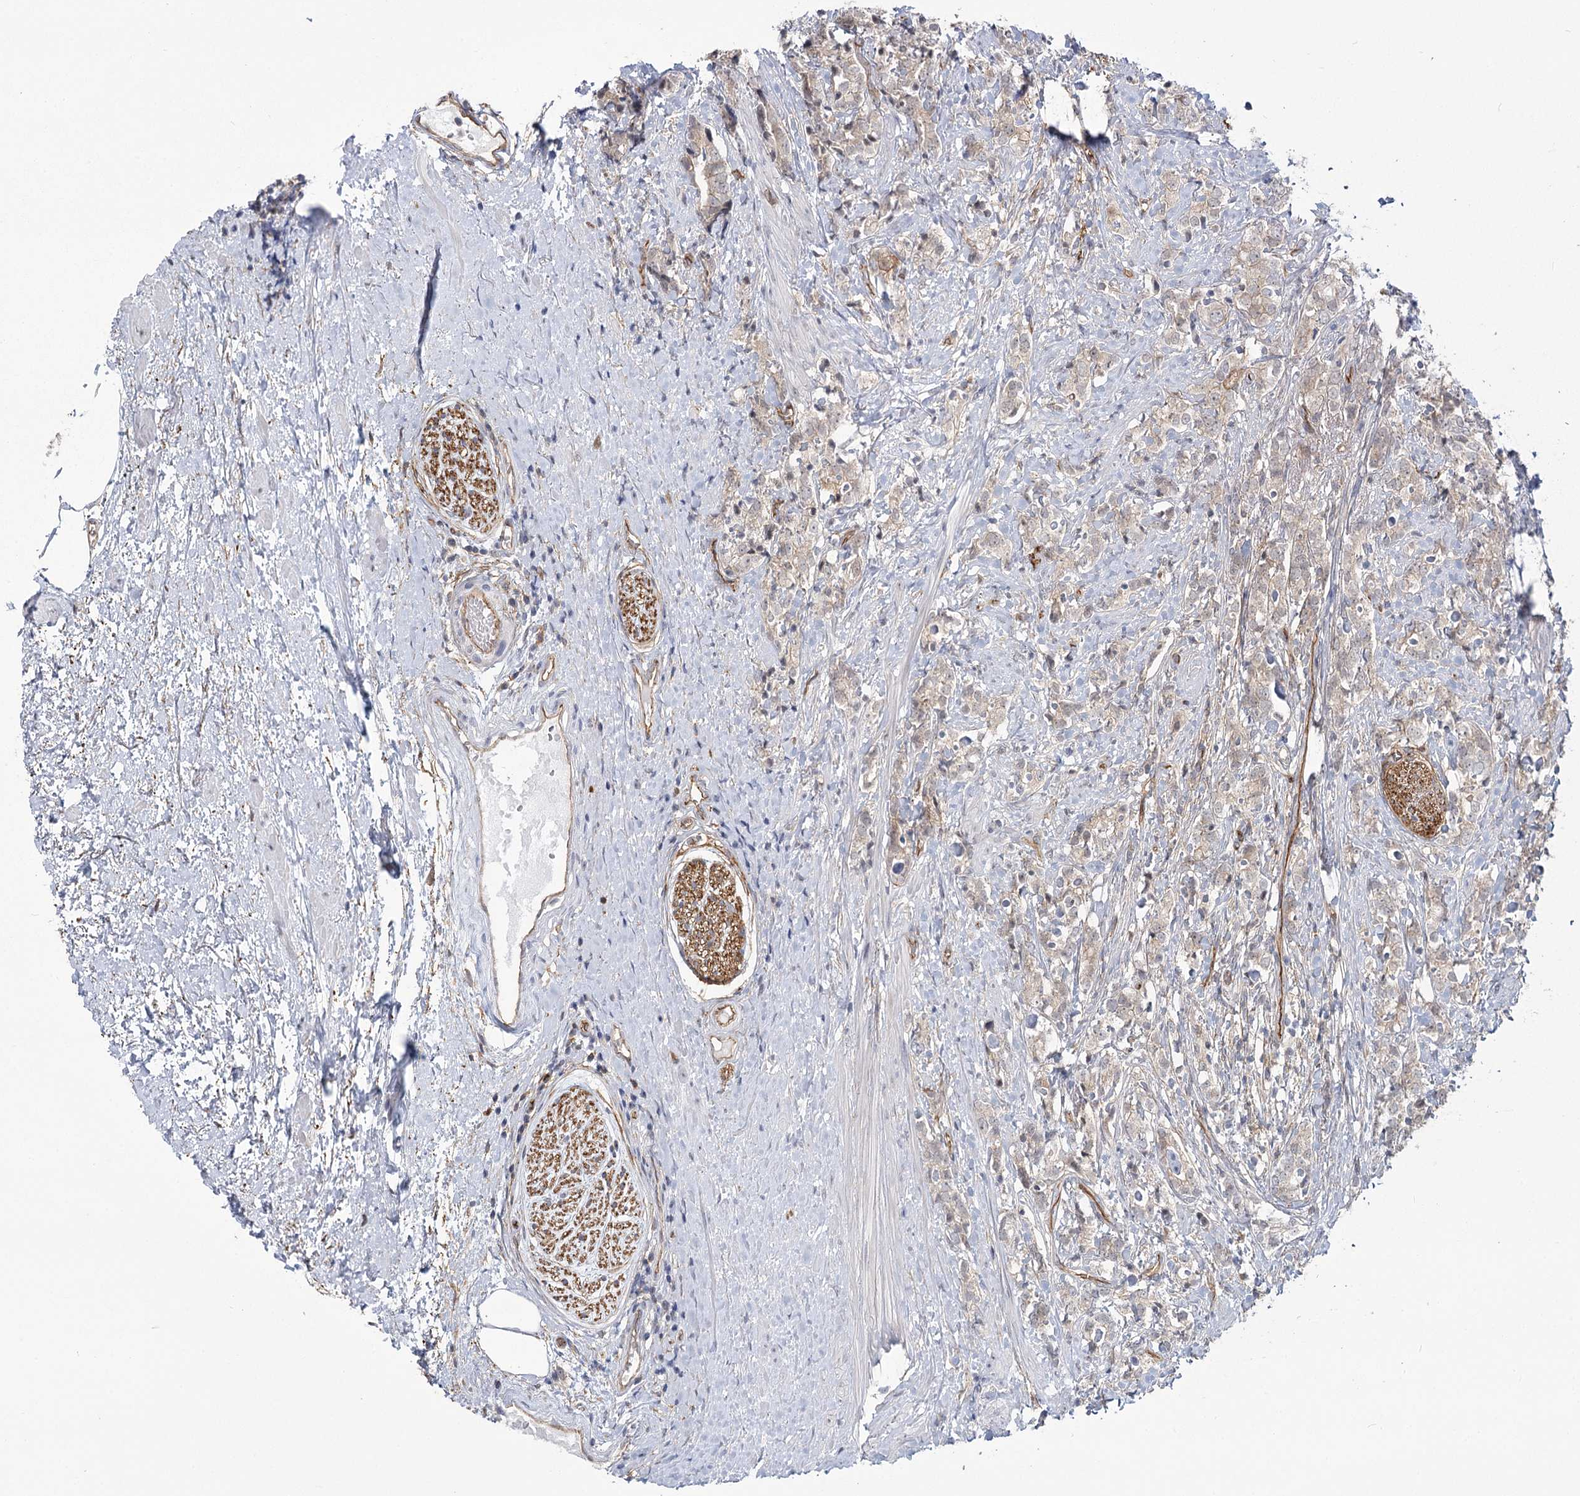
{"staining": {"intensity": "weak", "quantity": "<25%", "location": "cytoplasmic/membranous"}, "tissue": "prostate cancer", "cell_type": "Tumor cells", "image_type": "cancer", "snomed": [{"axis": "morphology", "description": "Adenocarcinoma, High grade"}, {"axis": "topography", "description": "Prostate"}], "caption": "Human prostate cancer (high-grade adenocarcinoma) stained for a protein using IHC displays no expression in tumor cells.", "gene": "RPP14", "patient": {"sex": "male", "age": 69}}